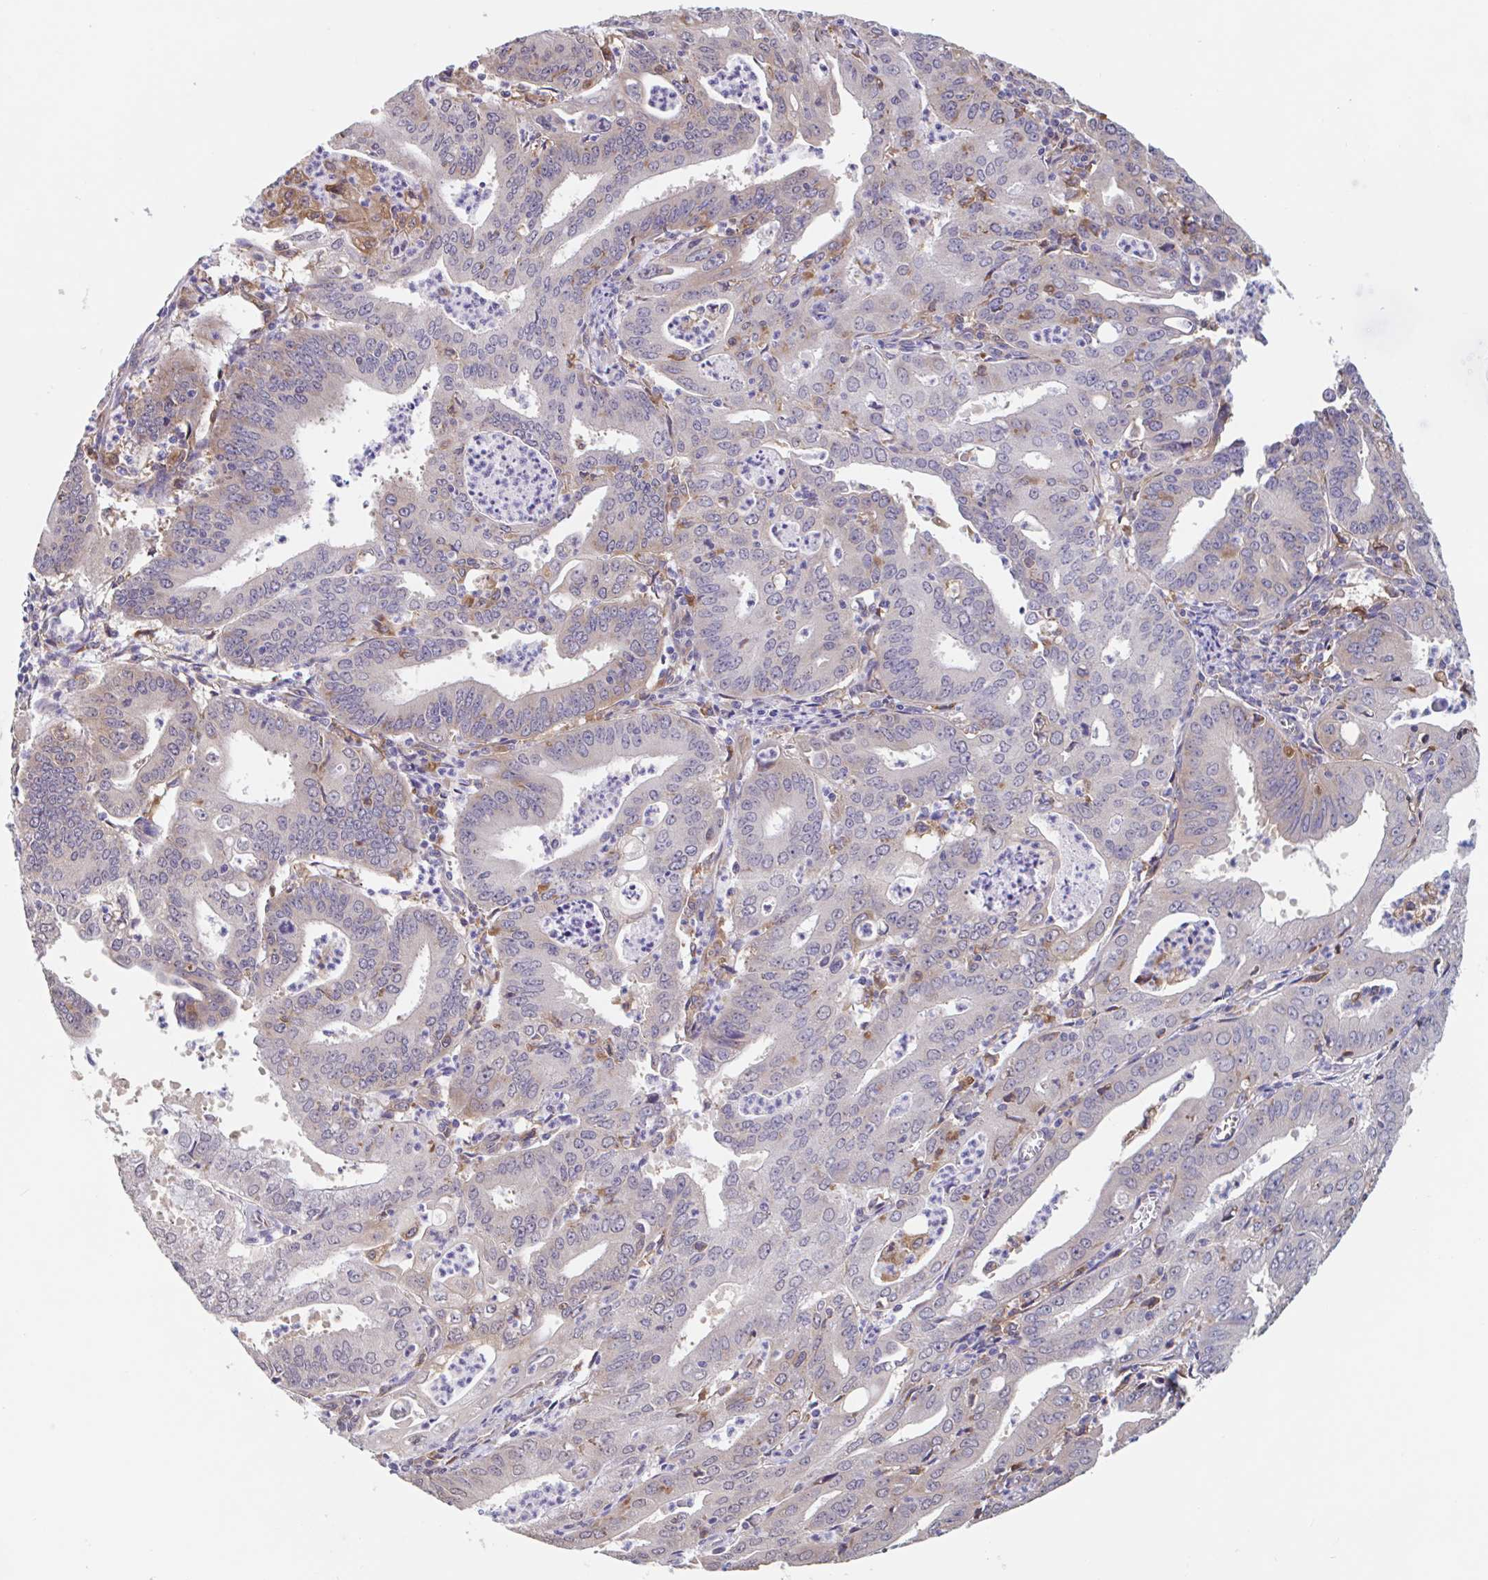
{"staining": {"intensity": "weak", "quantity": "<25%", "location": "cytoplasmic/membranous"}, "tissue": "cervical cancer", "cell_type": "Tumor cells", "image_type": "cancer", "snomed": [{"axis": "morphology", "description": "Adenocarcinoma, NOS"}, {"axis": "topography", "description": "Cervix"}], "caption": "Immunohistochemistry (IHC) photomicrograph of human adenocarcinoma (cervical) stained for a protein (brown), which demonstrates no staining in tumor cells.", "gene": "SNX8", "patient": {"sex": "female", "age": 56}}